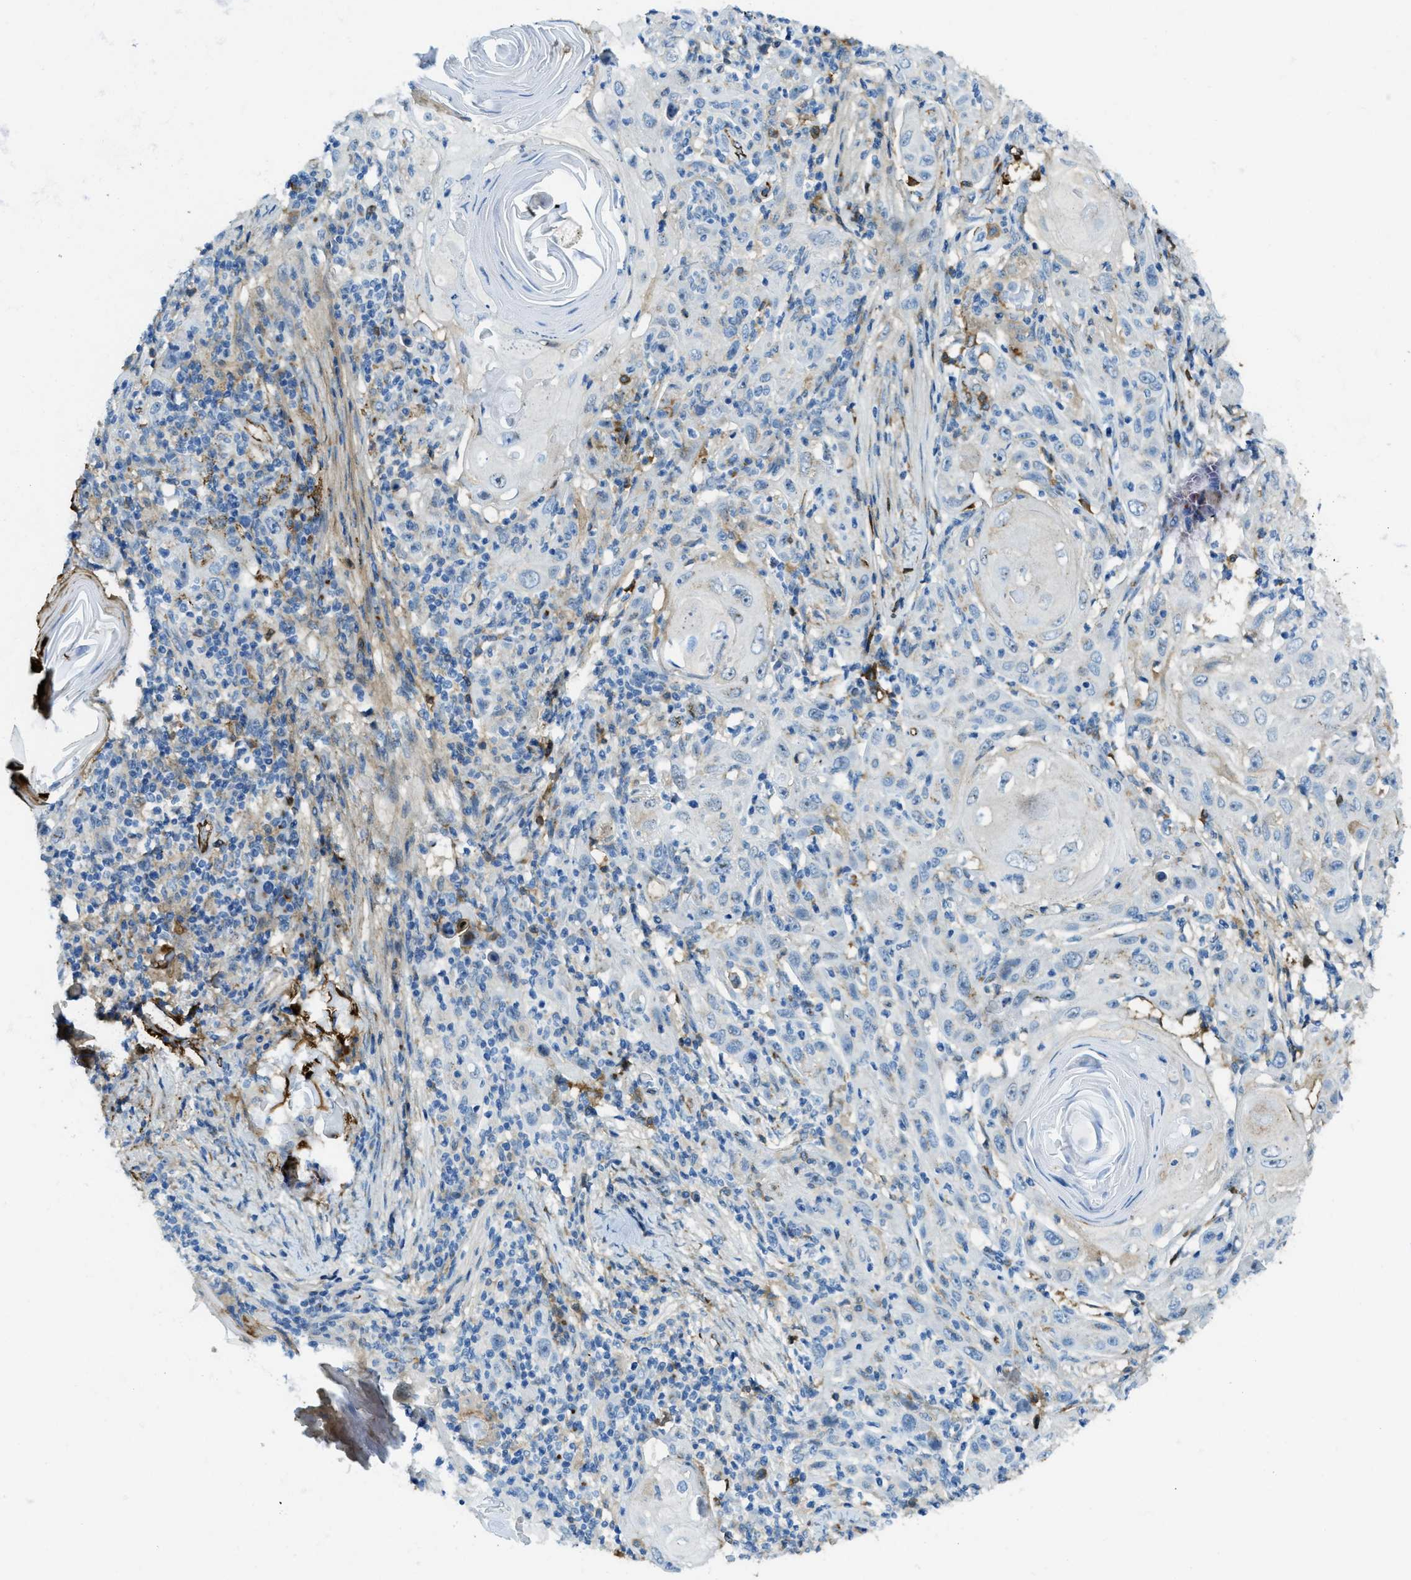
{"staining": {"intensity": "negative", "quantity": "none", "location": "none"}, "tissue": "skin cancer", "cell_type": "Tumor cells", "image_type": "cancer", "snomed": [{"axis": "morphology", "description": "Squamous cell carcinoma, NOS"}, {"axis": "topography", "description": "Skin"}], "caption": "Human skin squamous cell carcinoma stained for a protein using immunohistochemistry (IHC) shows no staining in tumor cells.", "gene": "TRIM59", "patient": {"sex": "female", "age": 88}}